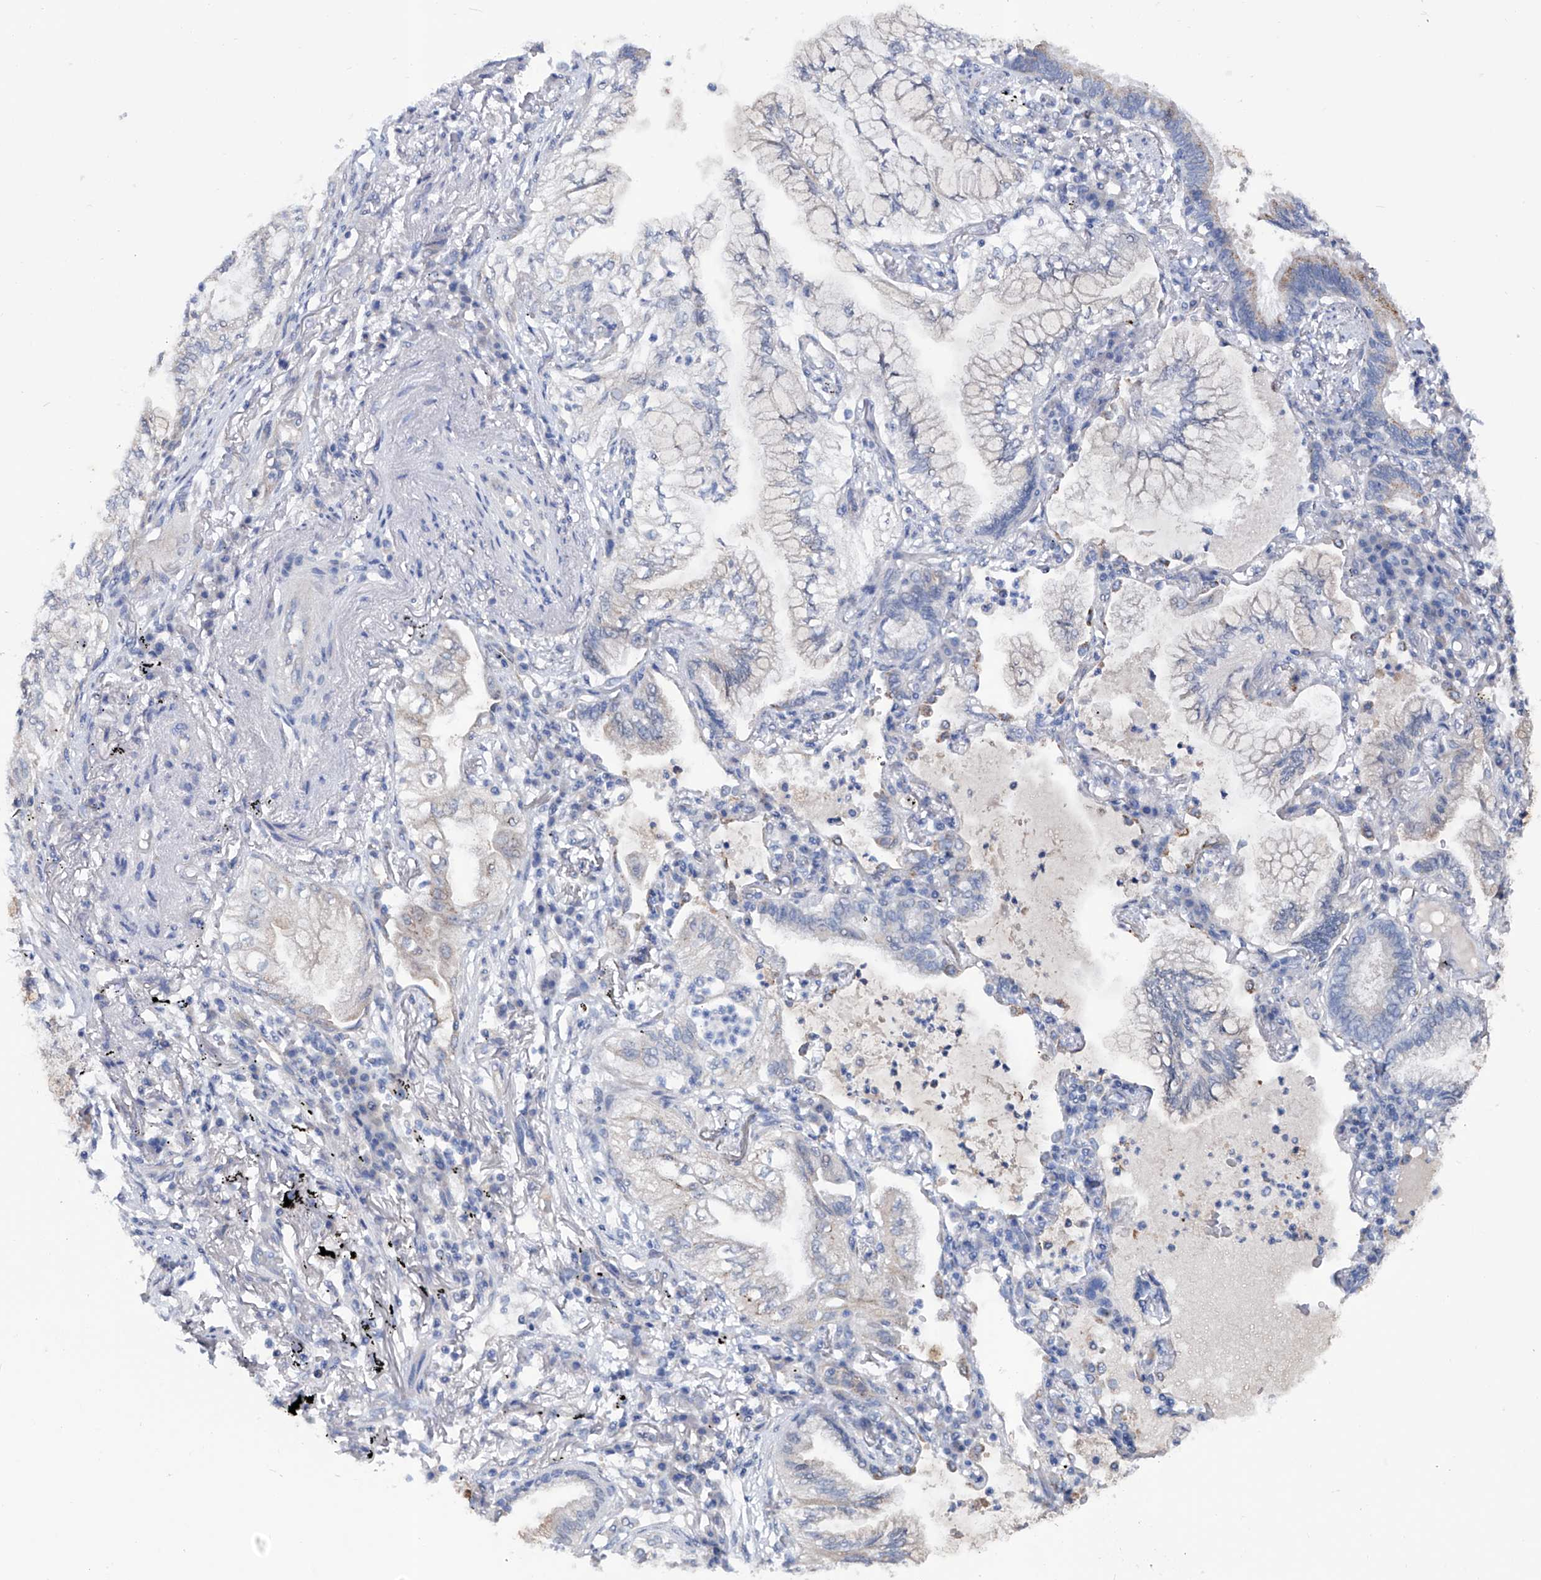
{"staining": {"intensity": "negative", "quantity": "none", "location": "none"}, "tissue": "lung cancer", "cell_type": "Tumor cells", "image_type": "cancer", "snomed": [{"axis": "morphology", "description": "Adenocarcinoma, NOS"}, {"axis": "topography", "description": "Lung"}], "caption": "Immunohistochemistry image of neoplastic tissue: lung cancer (adenocarcinoma) stained with DAB (3,3'-diaminobenzidine) demonstrates no significant protein expression in tumor cells.", "gene": "KLHL17", "patient": {"sex": "female", "age": 70}}